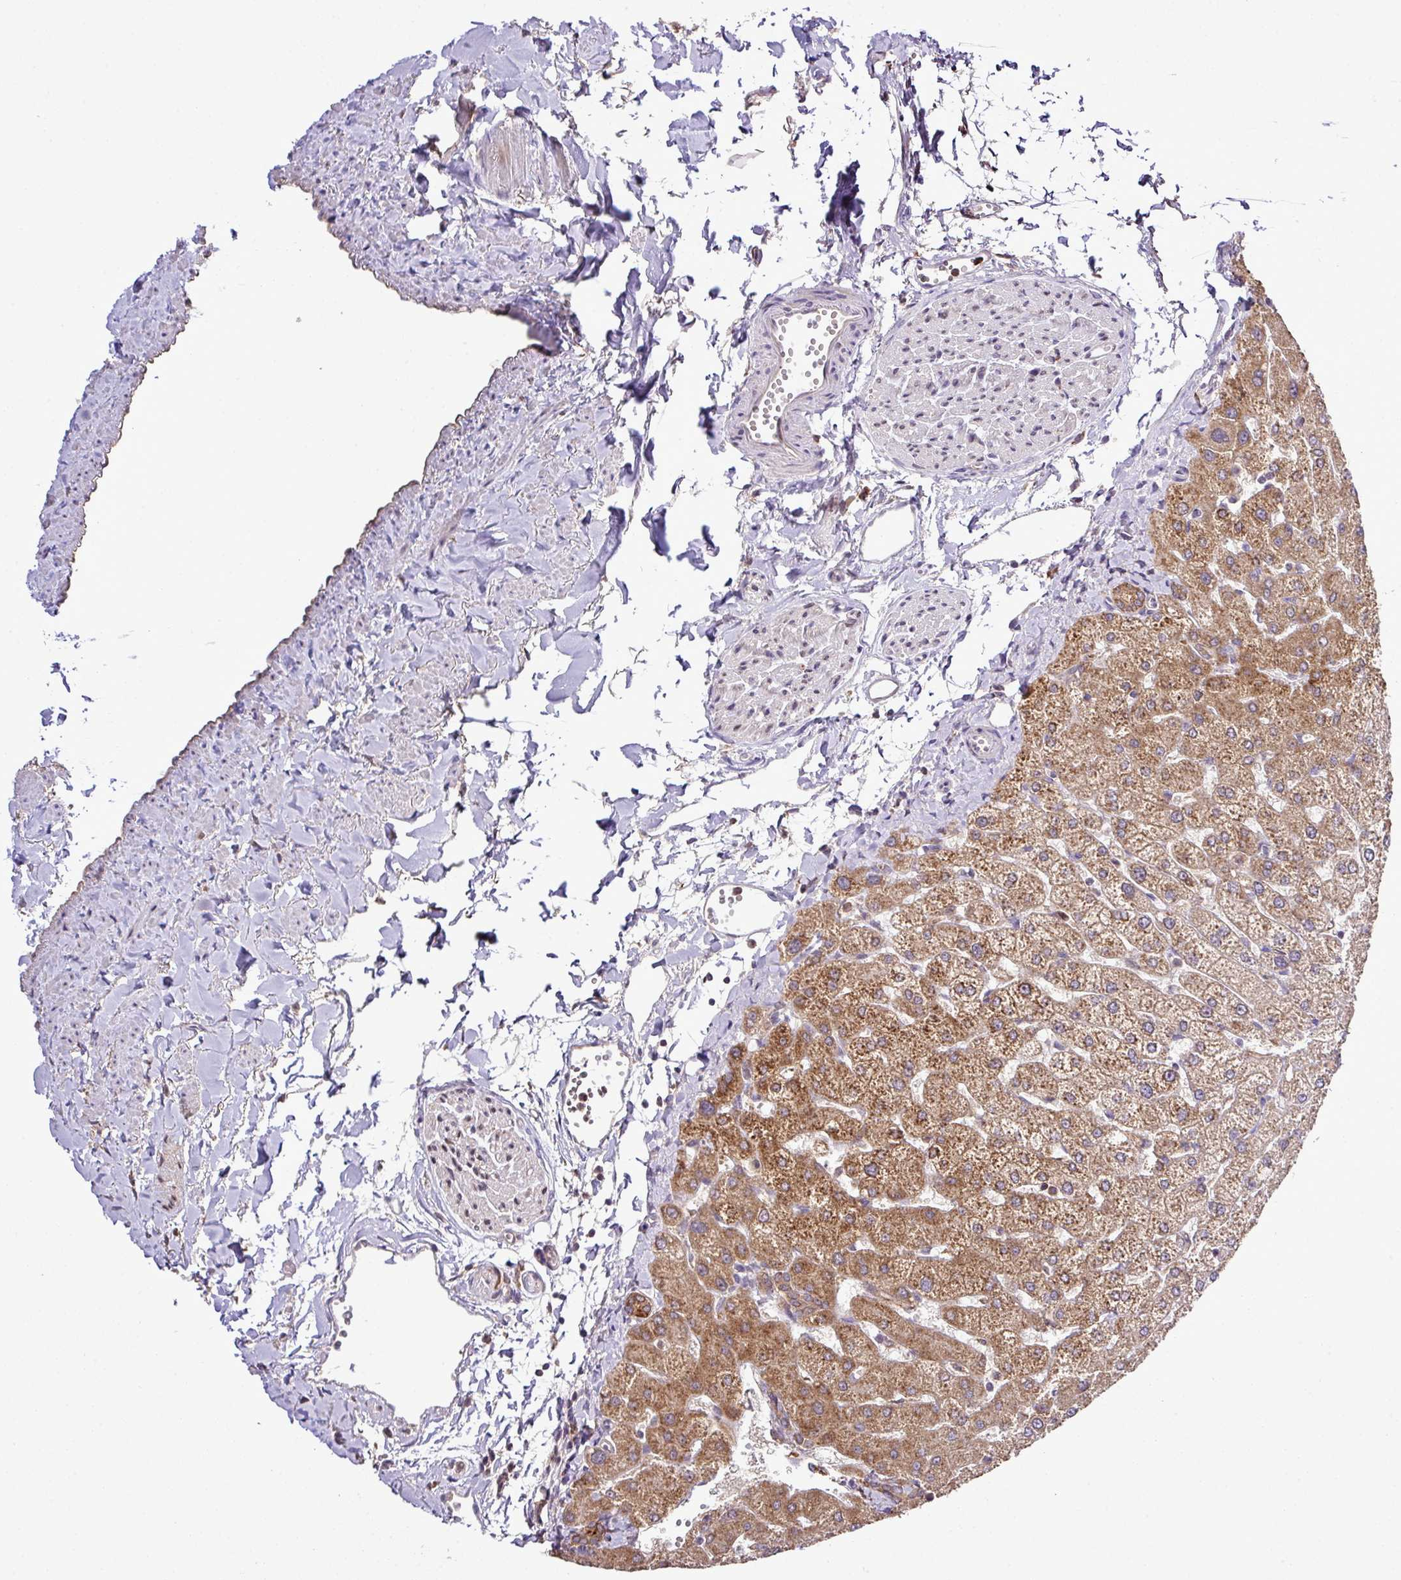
{"staining": {"intensity": "moderate", "quantity": ">75%", "location": "cytoplasmic/membranous"}, "tissue": "liver", "cell_type": "Cholangiocytes", "image_type": "normal", "snomed": [{"axis": "morphology", "description": "Normal tissue, NOS"}, {"axis": "topography", "description": "Liver"}], "caption": "Immunohistochemistry micrograph of unremarkable liver: human liver stained using immunohistochemistry (IHC) exhibits medium levels of moderate protein expression localized specifically in the cytoplasmic/membranous of cholangiocytes, appearing as a cytoplasmic/membranous brown color.", "gene": "SMCO4", "patient": {"sex": "female", "age": 54}}